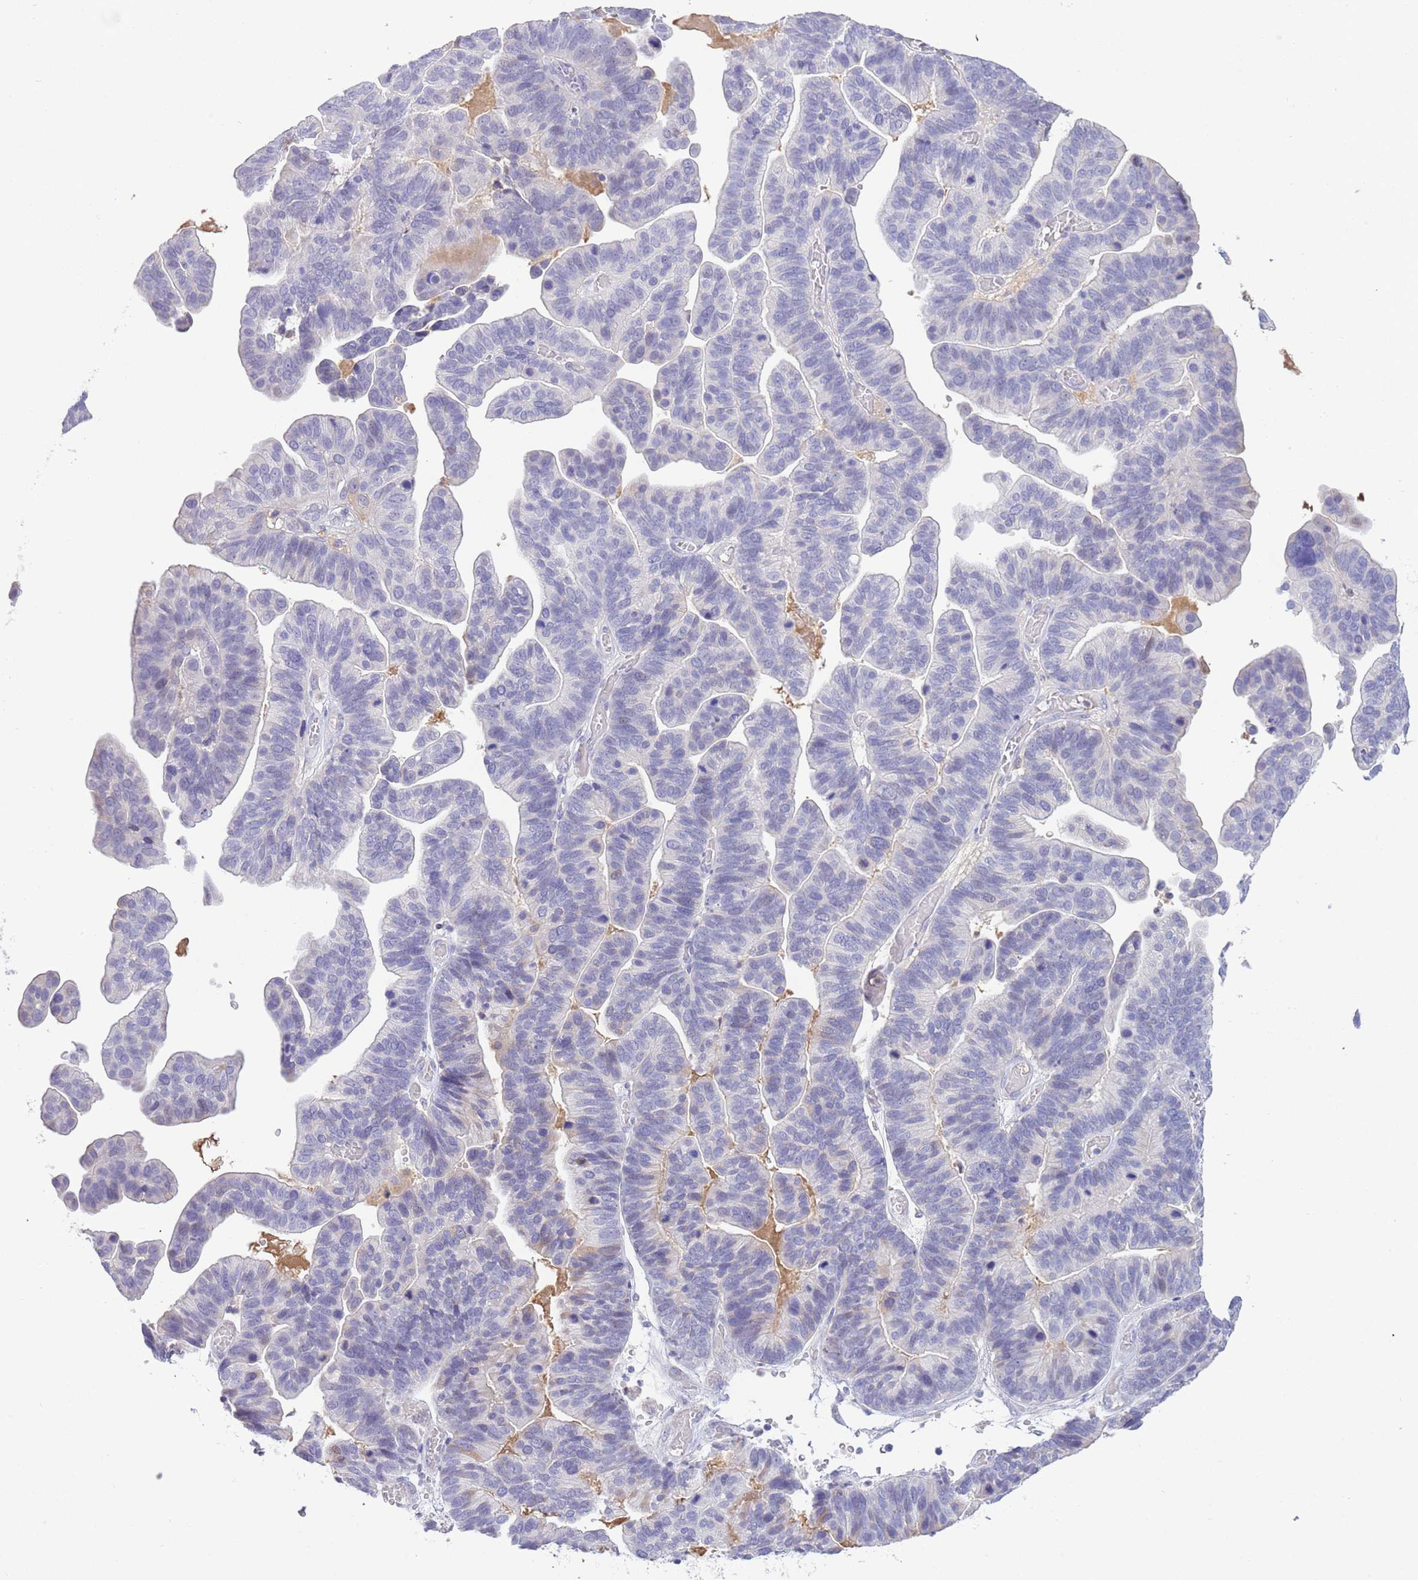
{"staining": {"intensity": "negative", "quantity": "none", "location": "none"}, "tissue": "ovarian cancer", "cell_type": "Tumor cells", "image_type": "cancer", "snomed": [{"axis": "morphology", "description": "Cystadenocarcinoma, serous, NOS"}, {"axis": "topography", "description": "Ovary"}], "caption": "Immunohistochemistry (IHC) of human ovarian cancer (serous cystadenocarcinoma) reveals no expression in tumor cells.", "gene": "IGFL4", "patient": {"sex": "female", "age": 56}}